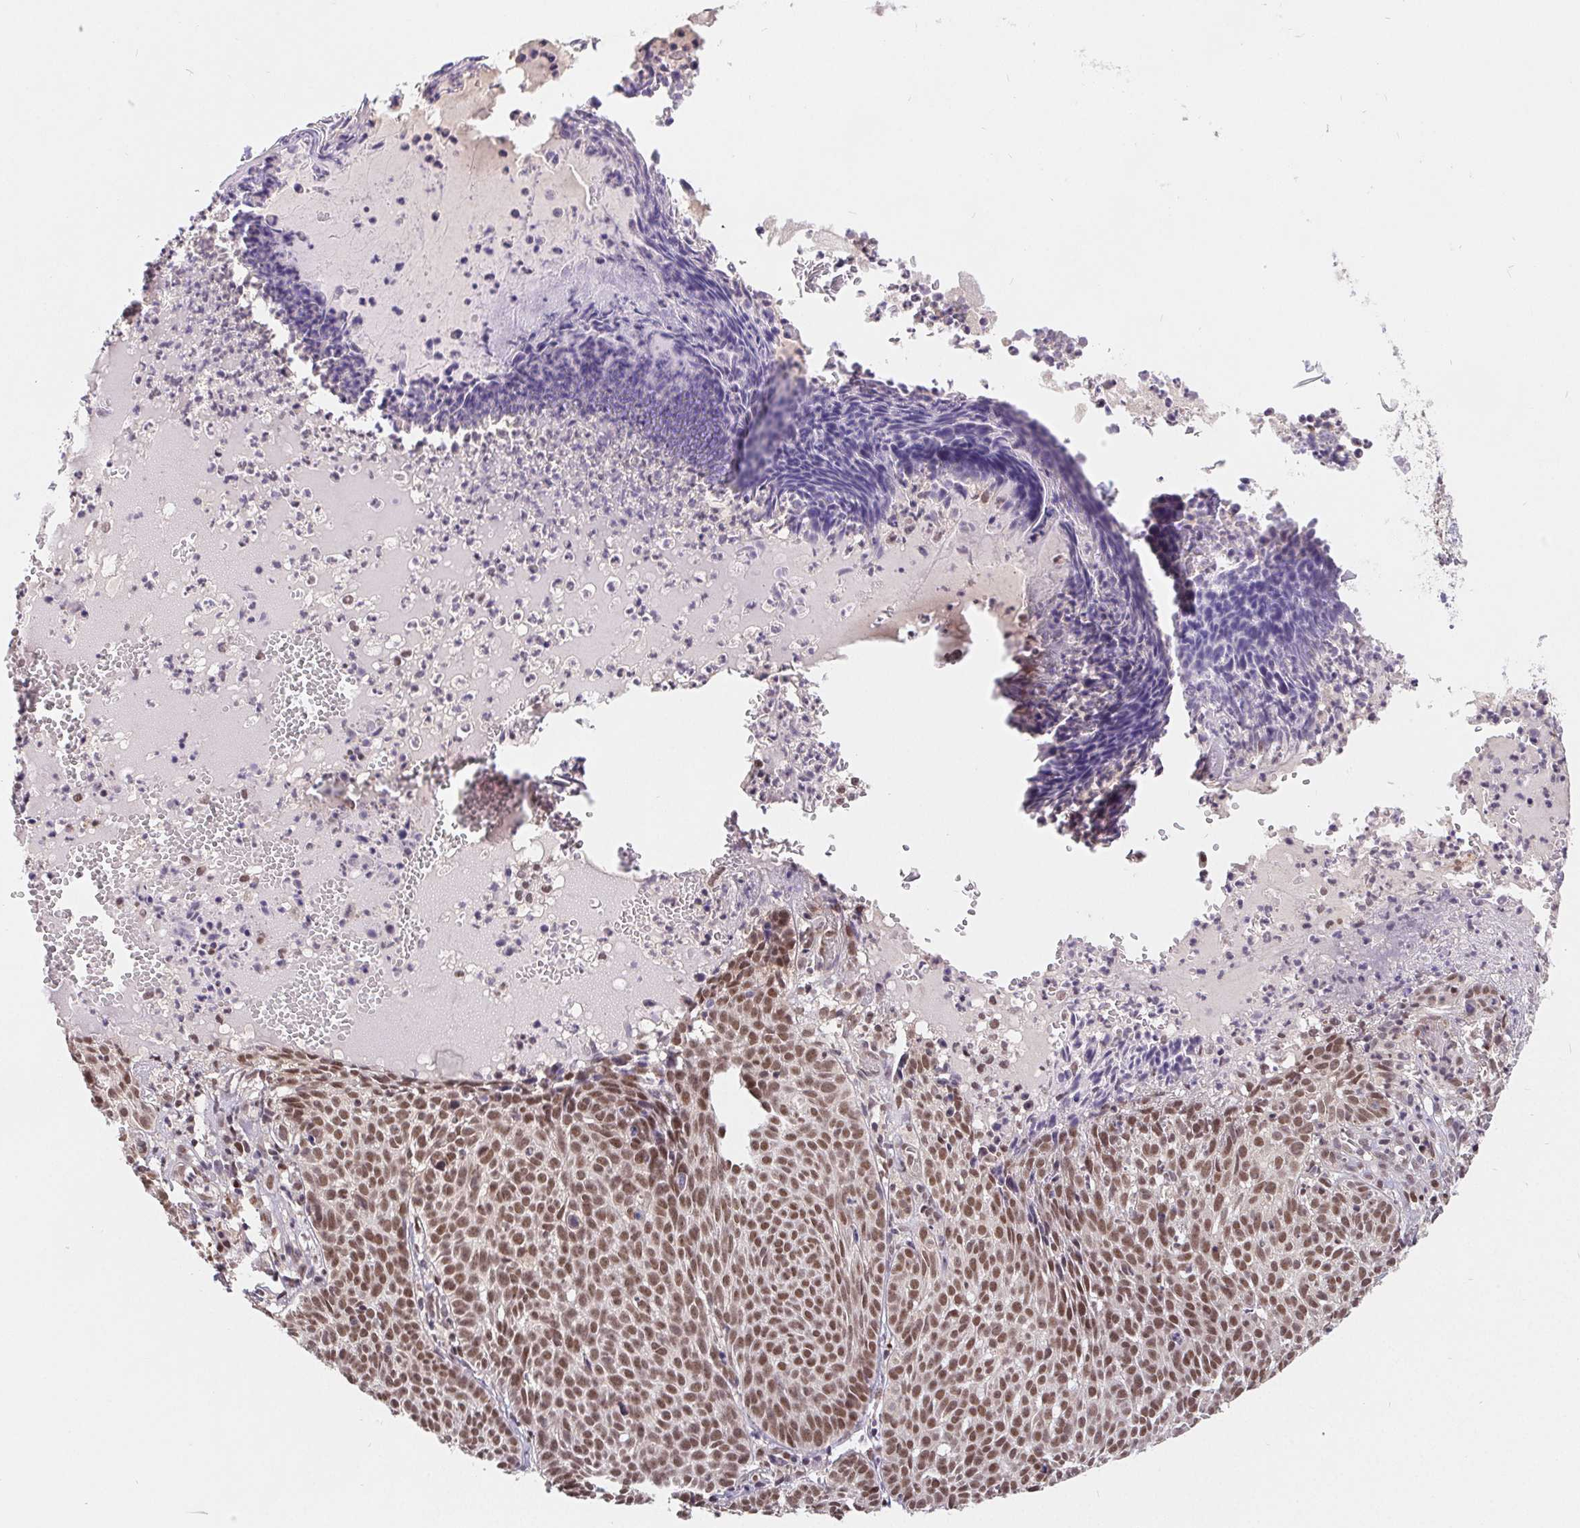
{"staining": {"intensity": "moderate", "quantity": ">75%", "location": "nuclear"}, "tissue": "skin cancer", "cell_type": "Tumor cells", "image_type": "cancer", "snomed": [{"axis": "morphology", "description": "Basal cell carcinoma"}, {"axis": "topography", "description": "Skin"}], "caption": "DAB immunohistochemical staining of skin cancer exhibits moderate nuclear protein staining in about >75% of tumor cells. (DAB IHC with brightfield microscopy, high magnification).", "gene": "POU2F1", "patient": {"sex": "male", "age": 90}}